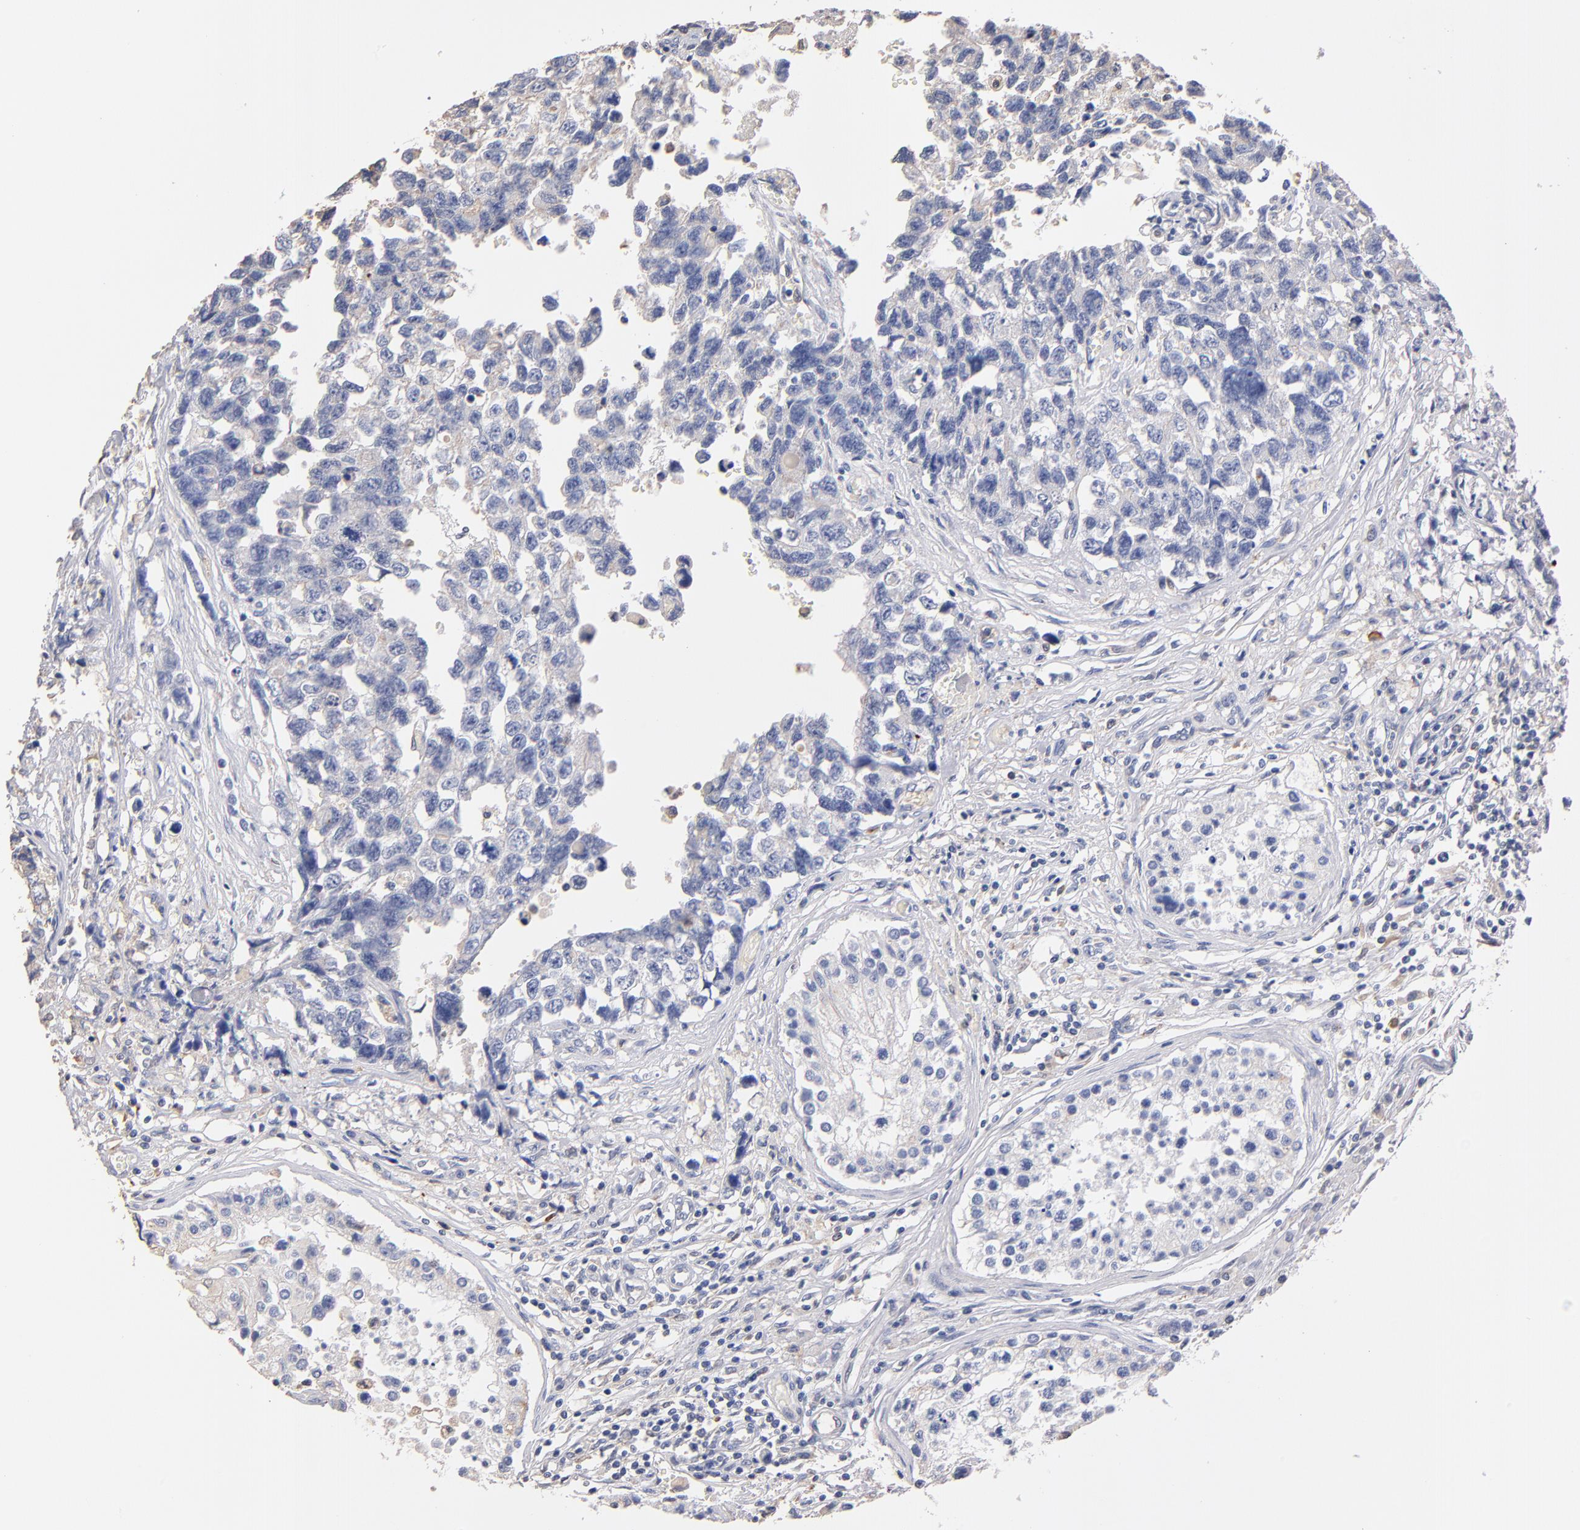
{"staining": {"intensity": "negative", "quantity": "none", "location": "none"}, "tissue": "testis cancer", "cell_type": "Tumor cells", "image_type": "cancer", "snomed": [{"axis": "morphology", "description": "Carcinoma, Embryonal, NOS"}, {"axis": "topography", "description": "Testis"}], "caption": "A micrograph of testis cancer stained for a protein shows no brown staining in tumor cells.", "gene": "RO60", "patient": {"sex": "male", "age": 31}}